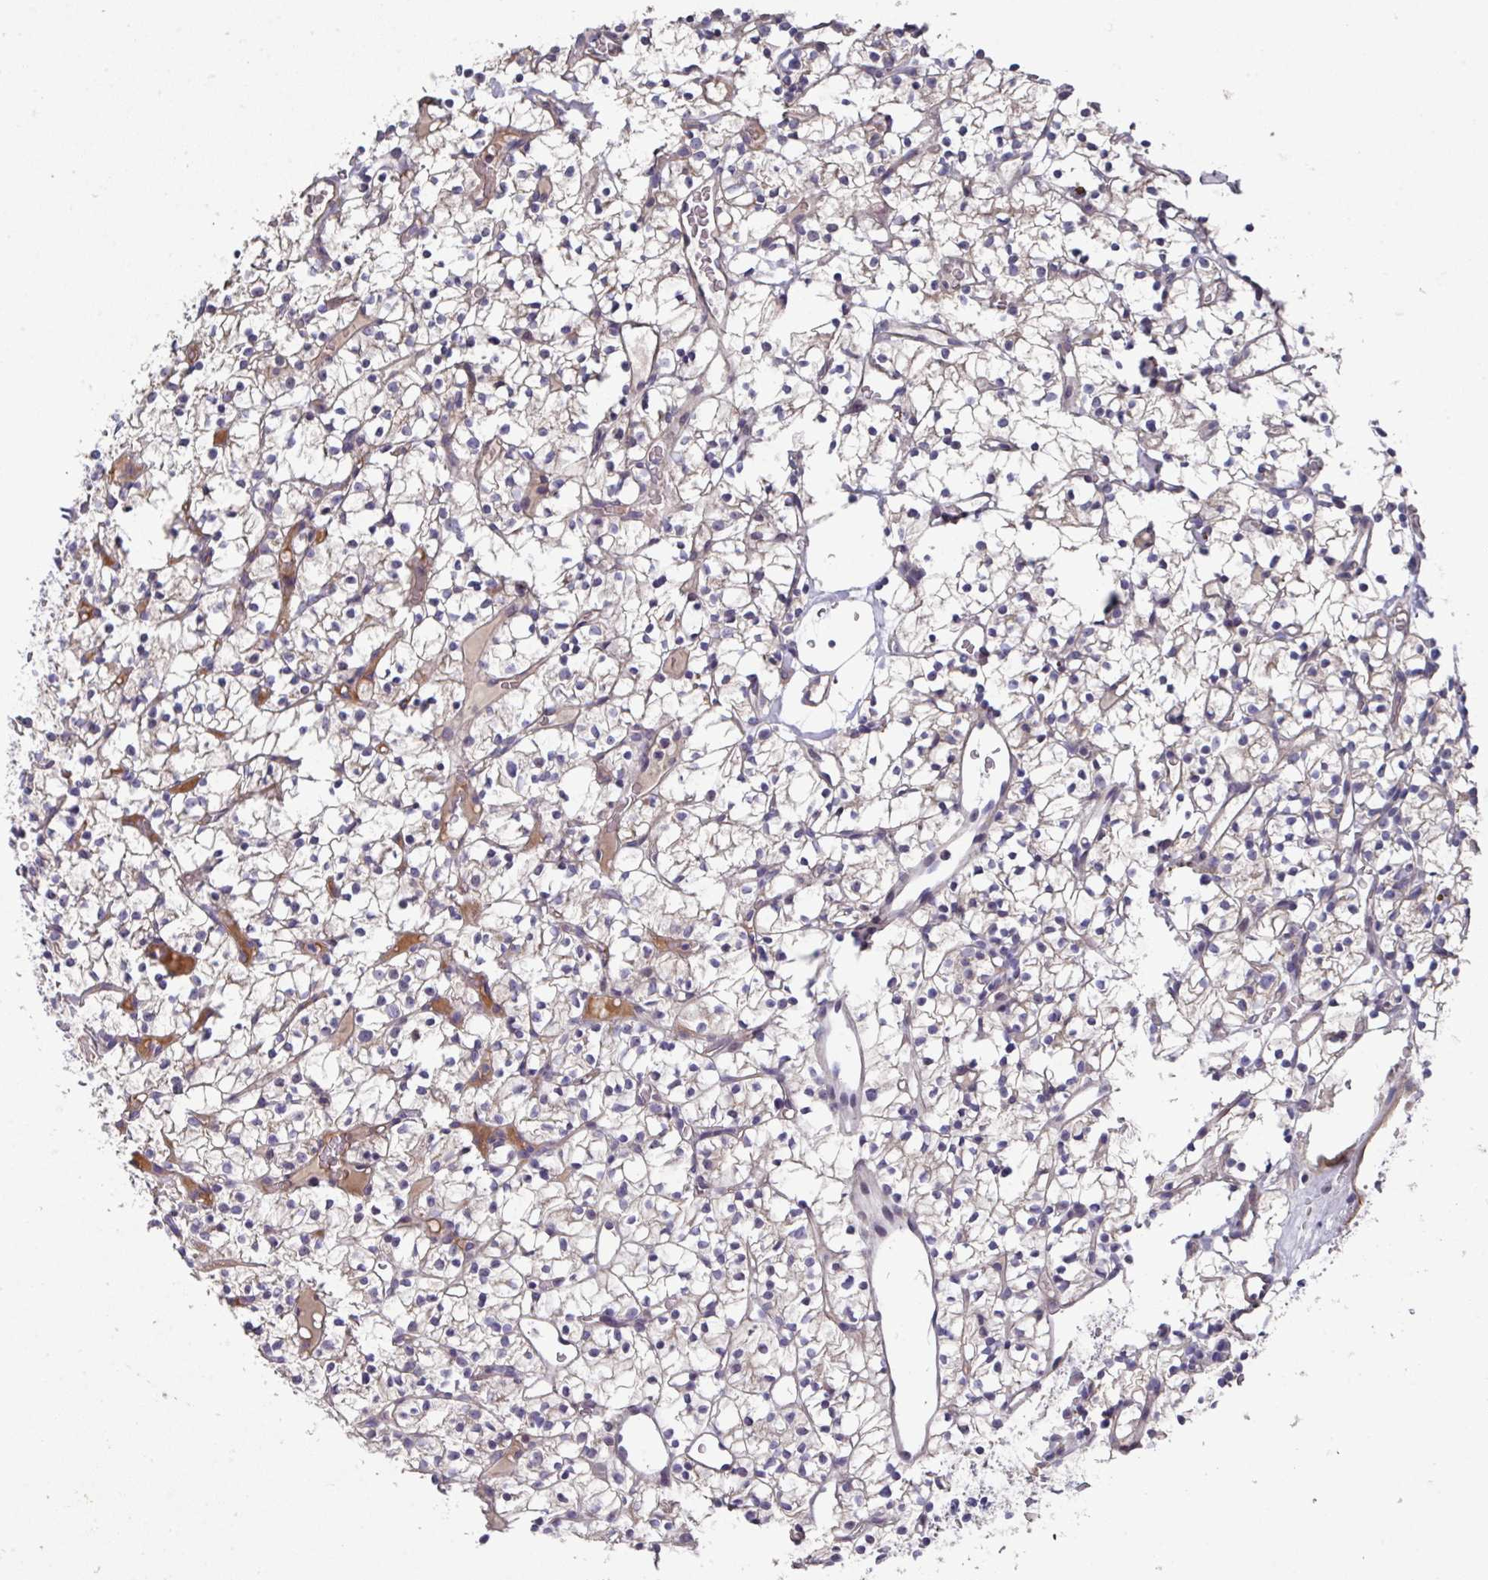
{"staining": {"intensity": "negative", "quantity": "none", "location": "none"}, "tissue": "renal cancer", "cell_type": "Tumor cells", "image_type": "cancer", "snomed": [{"axis": "morphology", "description": "Adenocarcinoma, NOS"}, {"axis": "topography", "description": "Kidney"}], "caption": "This is an immunohistochemistry (IHC) image of human renal adenocarcinoma. There is no staining in tumor cells.", "gene": "PRR5", "patient": {"sex": "female", "age": 64}}